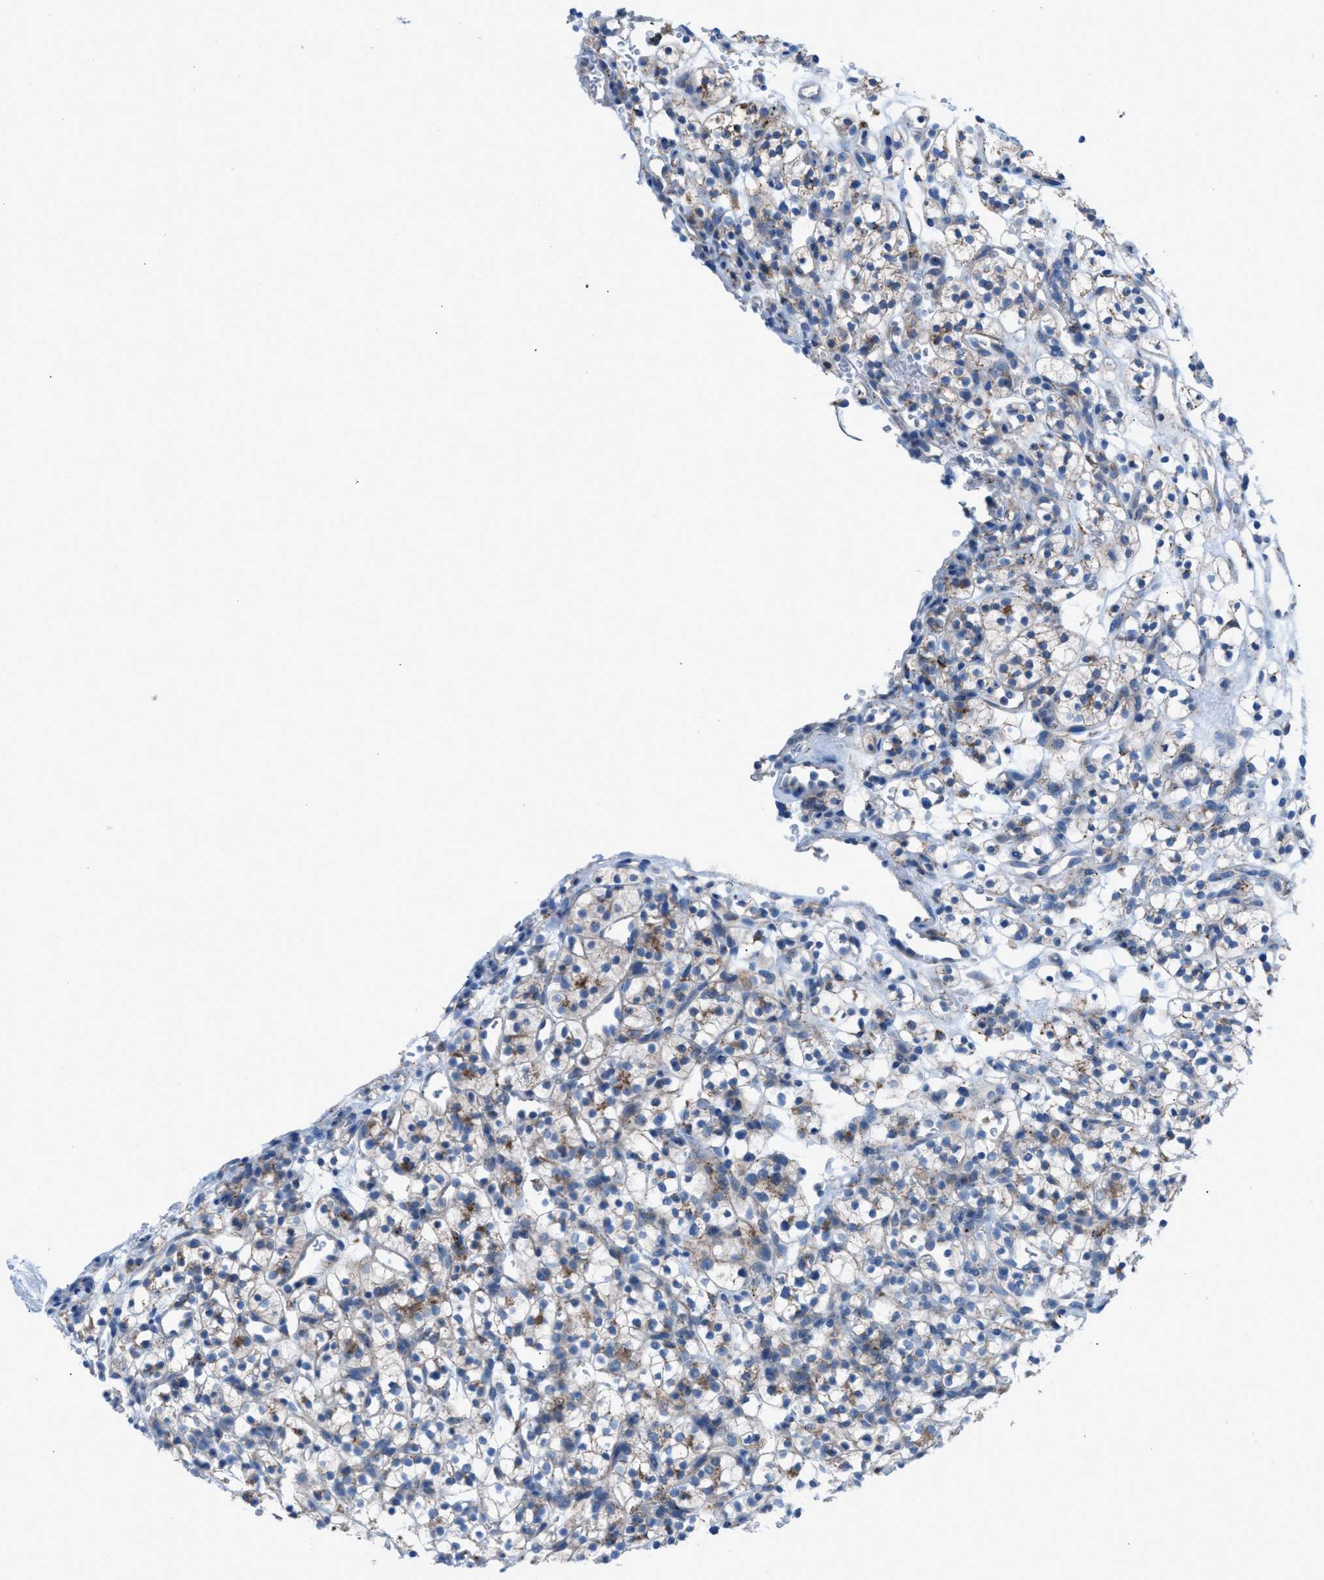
{"staining": {"intensity": "moderate", "quantity": ">75%", "location": "cytoplasmic/membranous"}, "tissue": "renal cancer", "cell_type": "Tumor cells", "image_type": "cancer", "snomed": [{"axis": "morphology", "description": "Adenocarcinoma, NOS"}, {"axis": "topography", "description": "Kidney"}], "caption": "Human adenocarcinoma (renal) stained with a brown dye demonstrates moderate cytoplasmic/membranous positive positivity in approximately >75% of tumor cells.", "gene": "CD1B", "patient": {"sex": "female", "age": 57}}